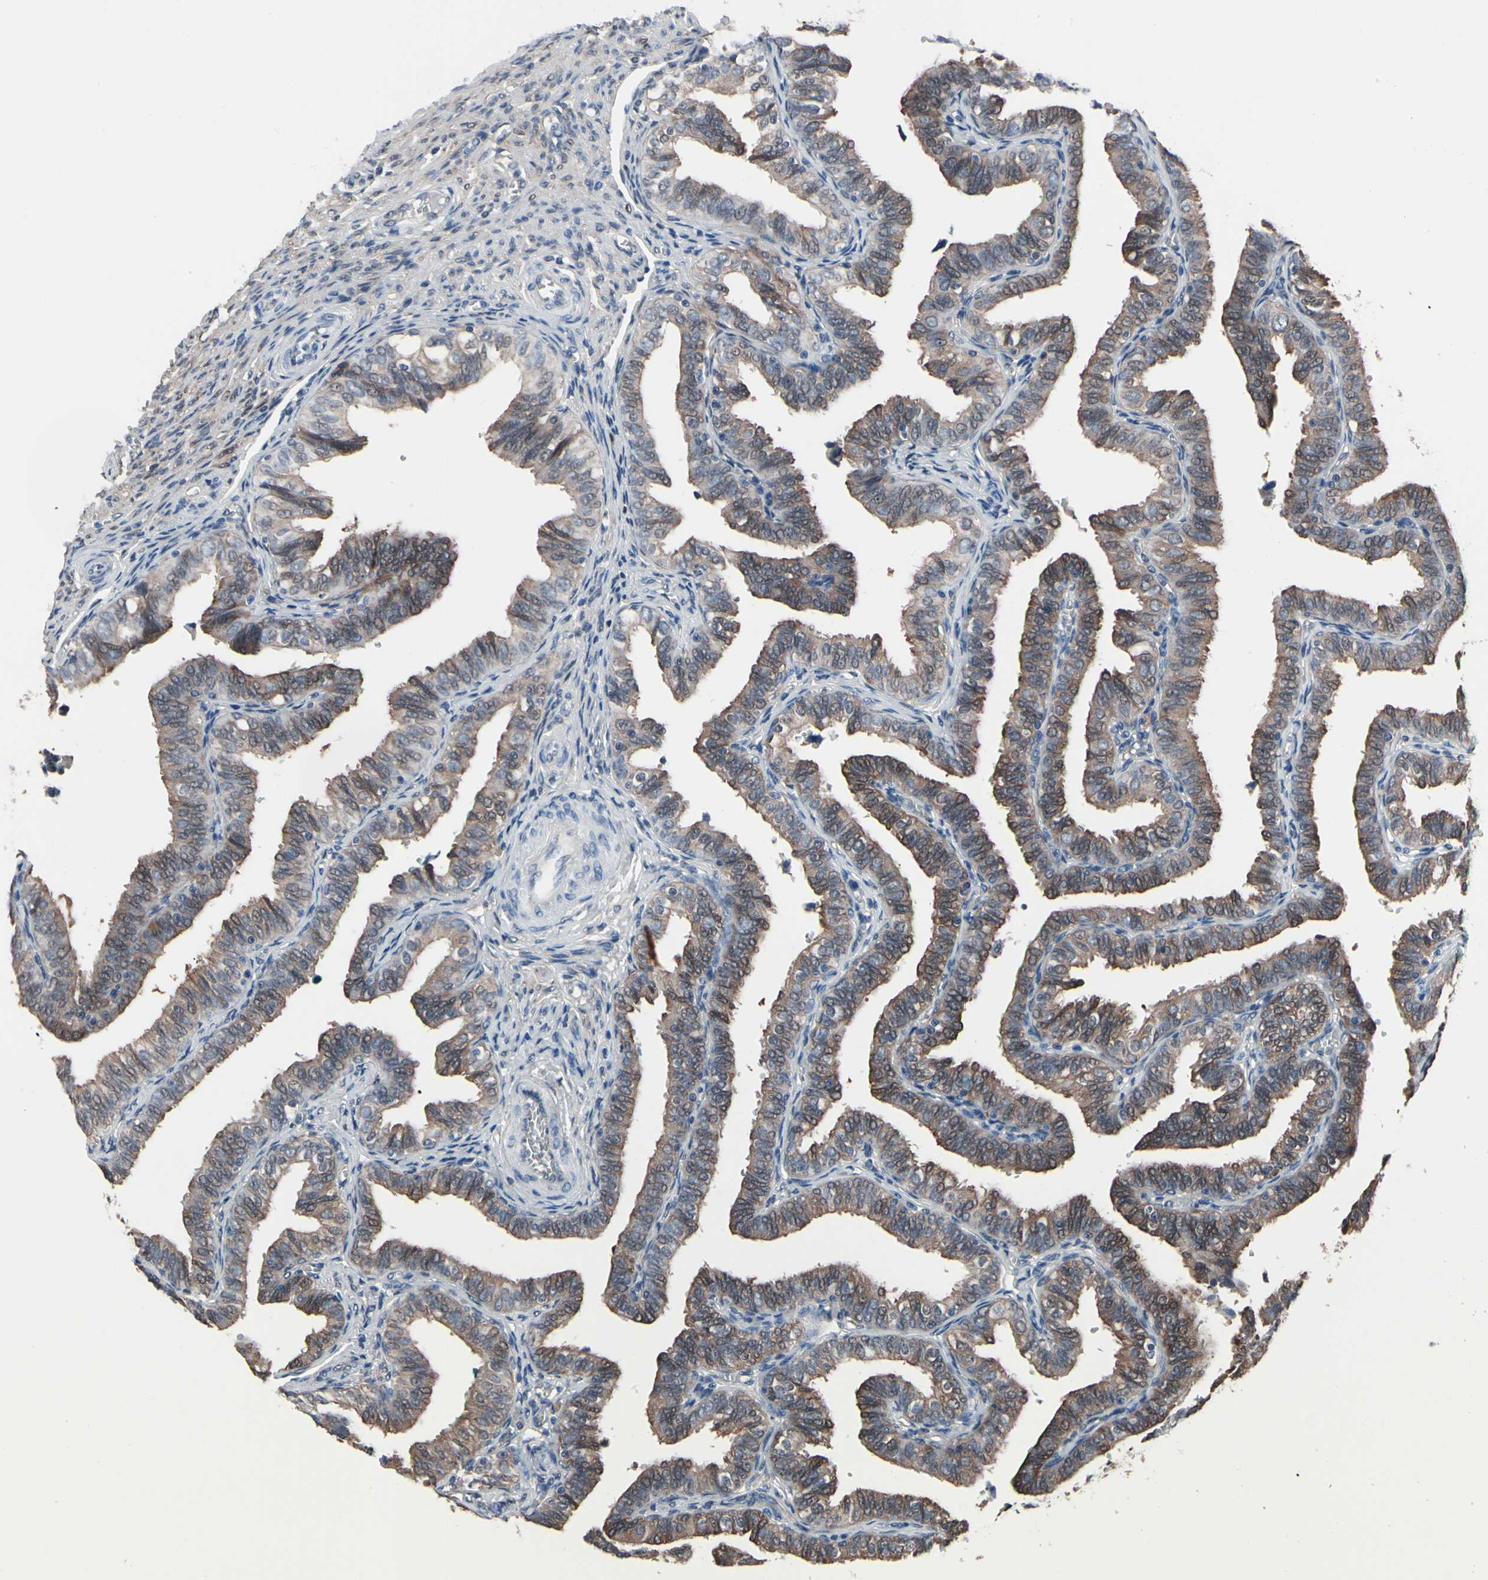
{"staining": {"intensity": "moderate", "quantity": ">75%", "location": "cytoplasmic/membranous"}, "tissue": "fallopian tube", "cell_type": "Glandular cells", "image_type": "normal", "snomed": [{"axis": "morphology", "description": "Normal tissue, NOS"}, {"axis": "topography", "description": "Fallopian tube"}], "caption": "This micrograph demonstrates immunohistochemistry (IHC) staining of unremarkable human fallopian tube, with medium moderate cytoplasmic/membranous positivity in approximately >75% of glandular cells.", "gene": "PRDX6", "patient": {"sex": "female", "age": 46}}